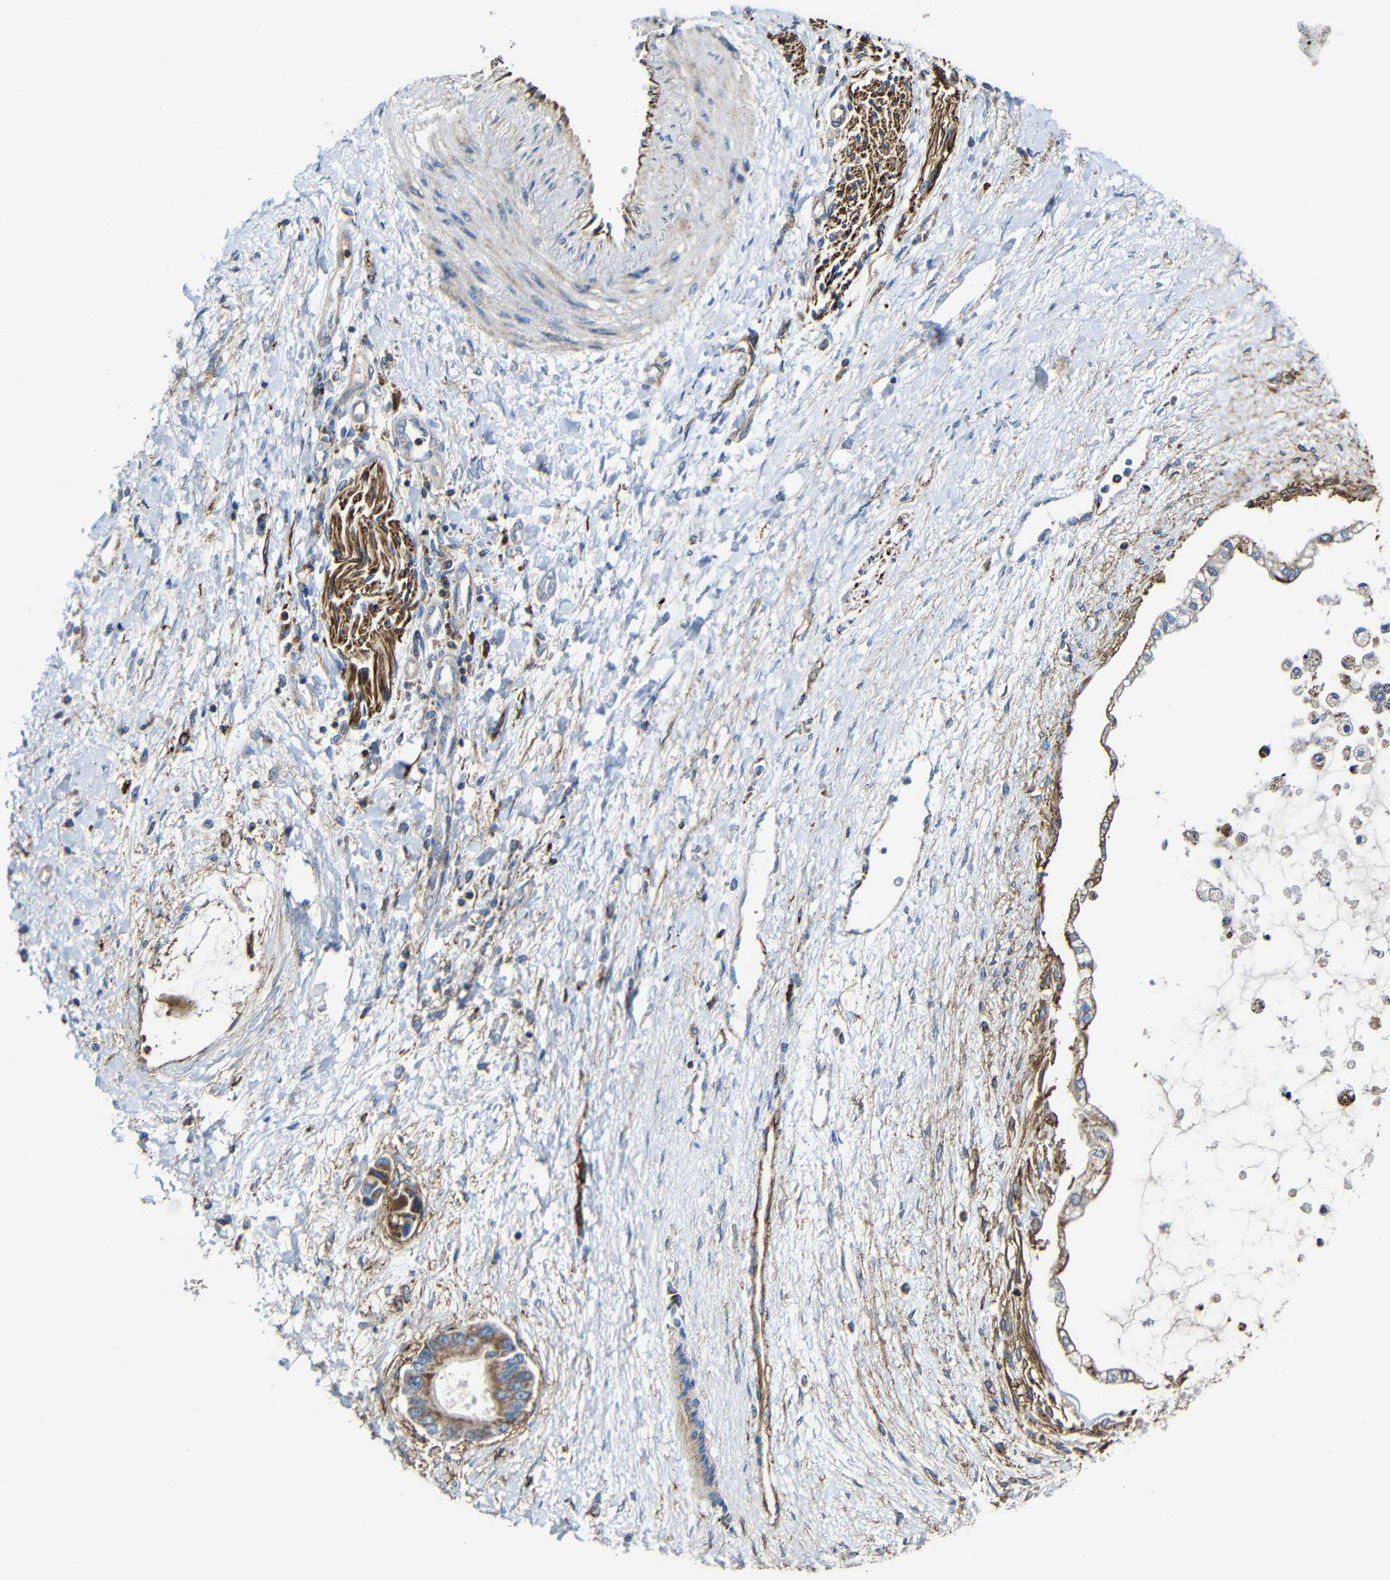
{"staining": {"intensity": "moderate", "quantity": ">75%", "location": "cytoplasmic/membranous"}, "tissue": "liver cancer", "cell_type": "Tumor cells", "image_type": "cancer", "snomed": [{"axis": "morphology", "description": "Cholangiocarcinoma"}, {"axis": "topography", "description": "Liver"}], "caption": "Protein analysis of liver cancer tissue demonstrates moderate cytoplasmic/membranous positivity in about >75% of tumor cells. (DAB (3,3'-diaminobenzidine) = brown stain, brightfield microscopy at high magnification).", "gene": "IGSF10", "patient": {"sex": "male", "age": 50}}